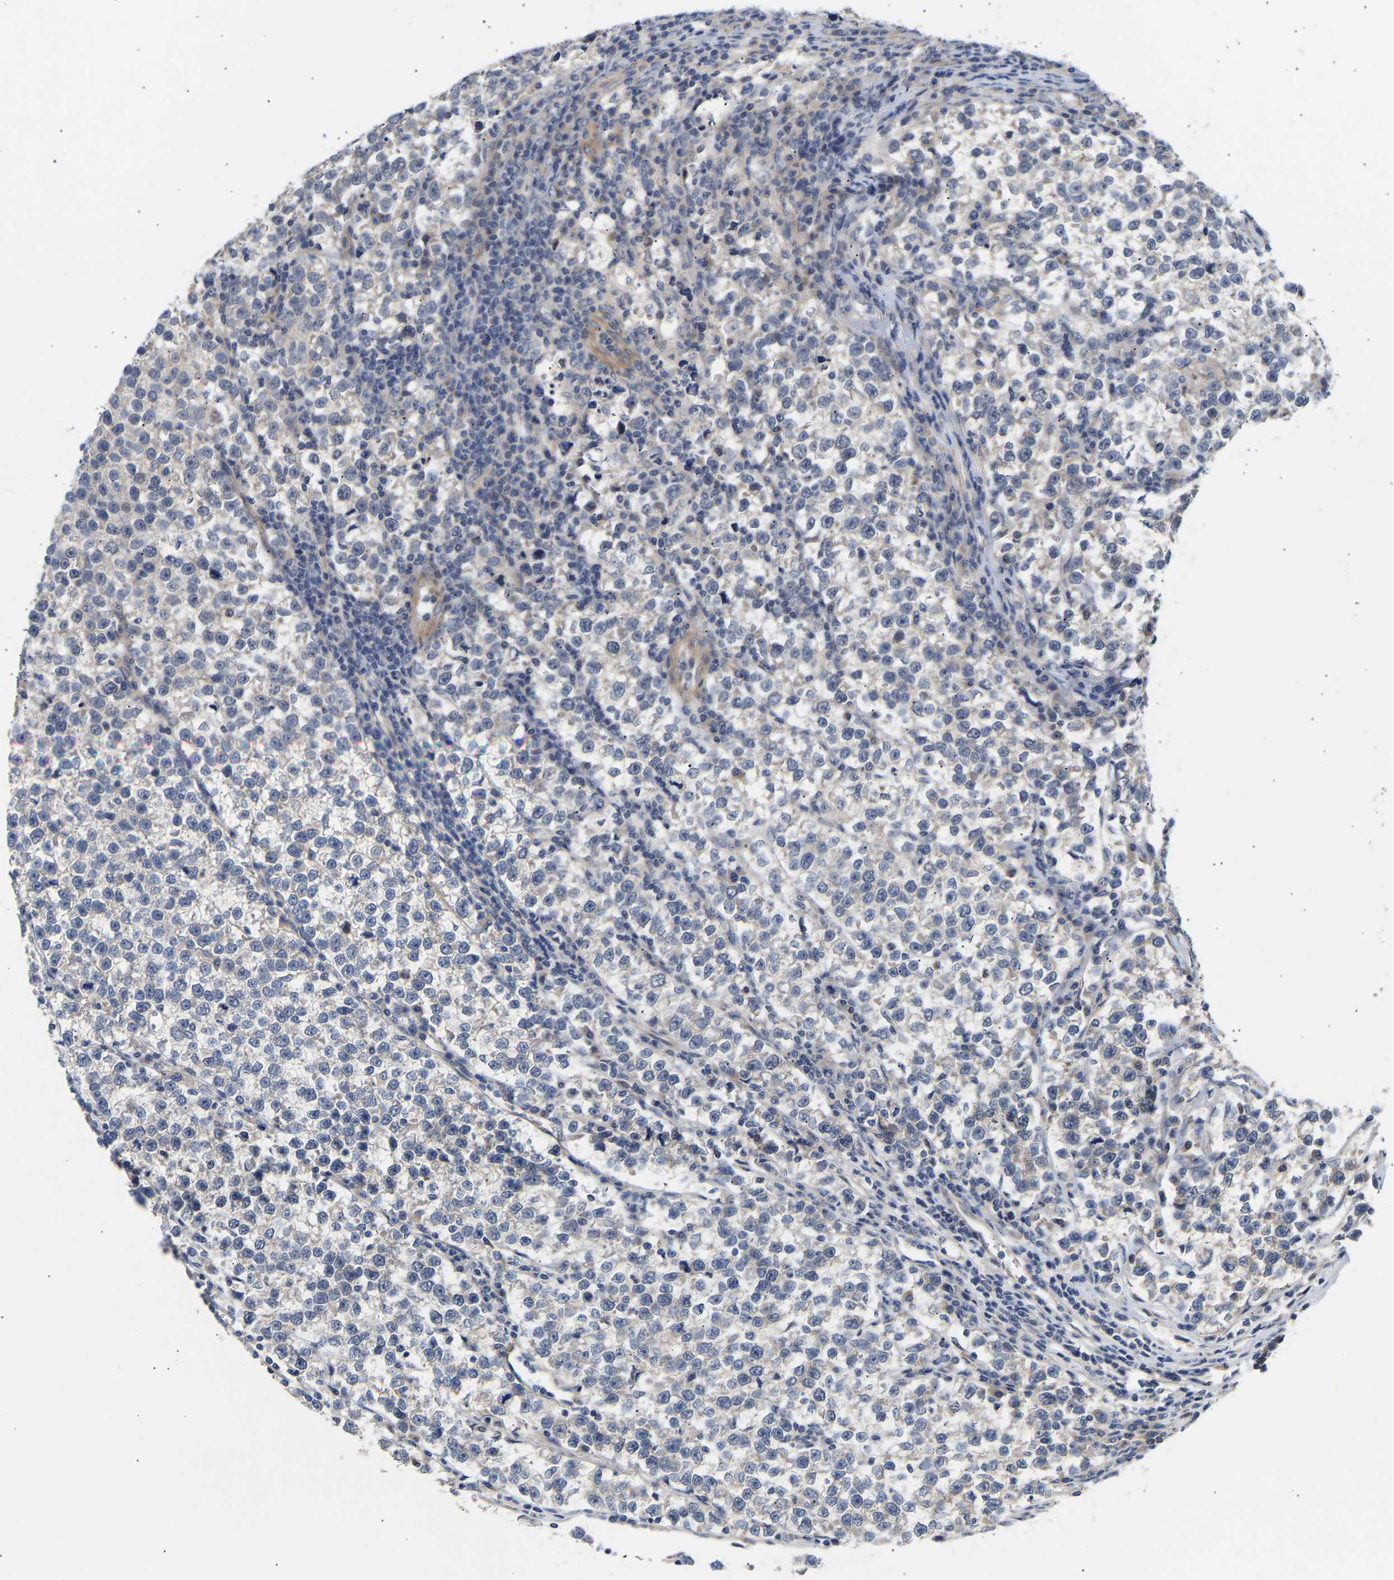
{"staining": {"intensity": "negative", "quantity": "none", "location": "none"}, "tissue": "testis cancer", "cell_type": "Tumor cells", "image_type": "cancer", "snomed": [{"axis": "morphology", "description": "Normal tissue, NOS"}, {"axis": "morphology", "description": "Seminoma, NOS"}, {"axis": "topography", "description": "Testis"}], "caption": "This image is of testis seminoma stained with immunohistochemistry (IHC) to label a protein in brown with the nuclei are counter-stained blue. There is no positivity in tumor cells.", "gene": "KASH5", "patient": {"sex": "male", "age": 43}}